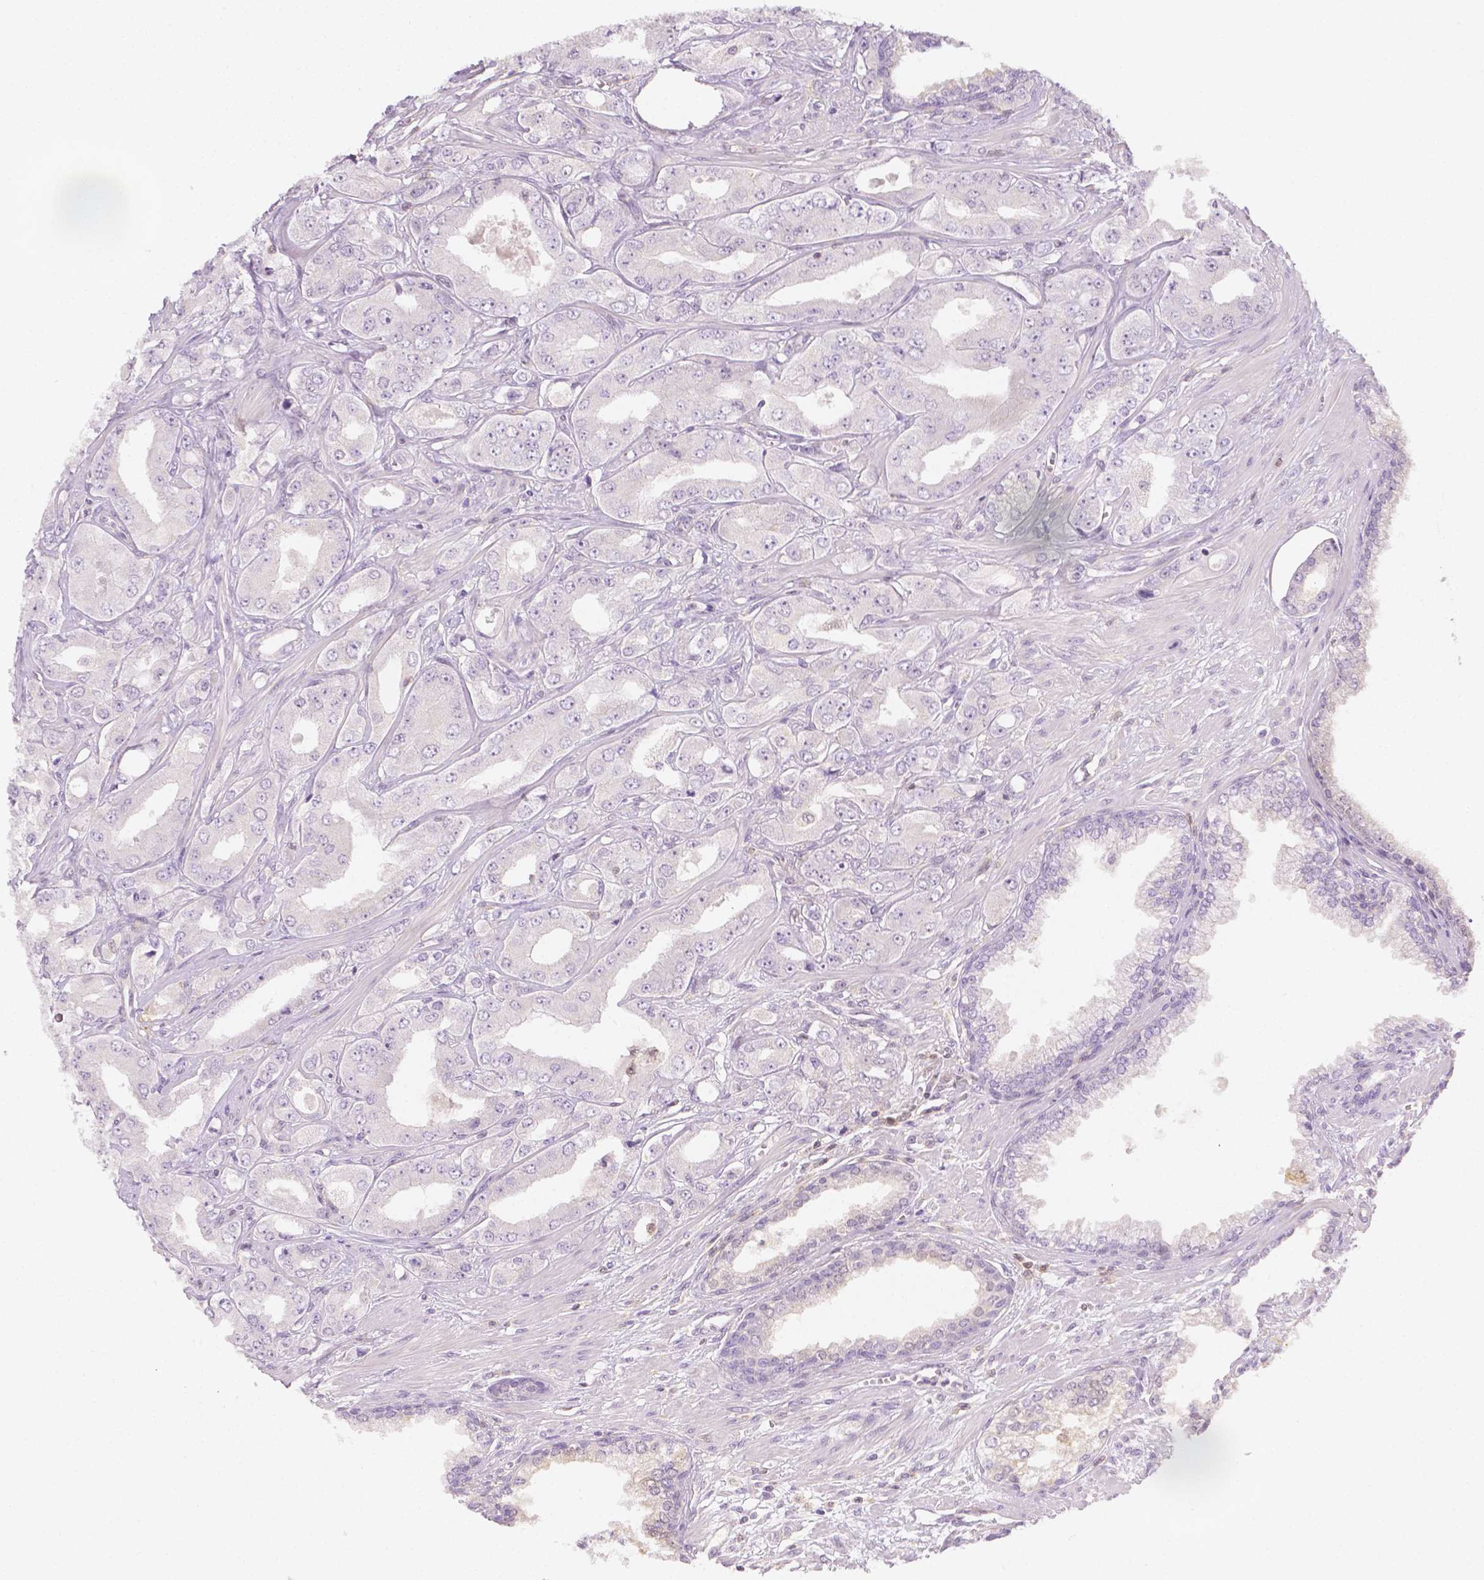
{"staining": {"intensity": "negative", "quantity": "none", "location": "none"}, "tissue": "prostate cancer", "cell_type": "Tumor cells", "image_type": "cancer", "snomed": [{"axis": "morphology", "description": "Adenocarcinoma, Low grade"}, {"axis": "topography", "description": "Prostate"}], "caption": "A histopathology image of low-grade adenocarcinoma (prostate) stained for a protein exhibits no brown staining in tumor cells.", "gene": "SGTB", "patient": {"sex": "male", "age": 60}}